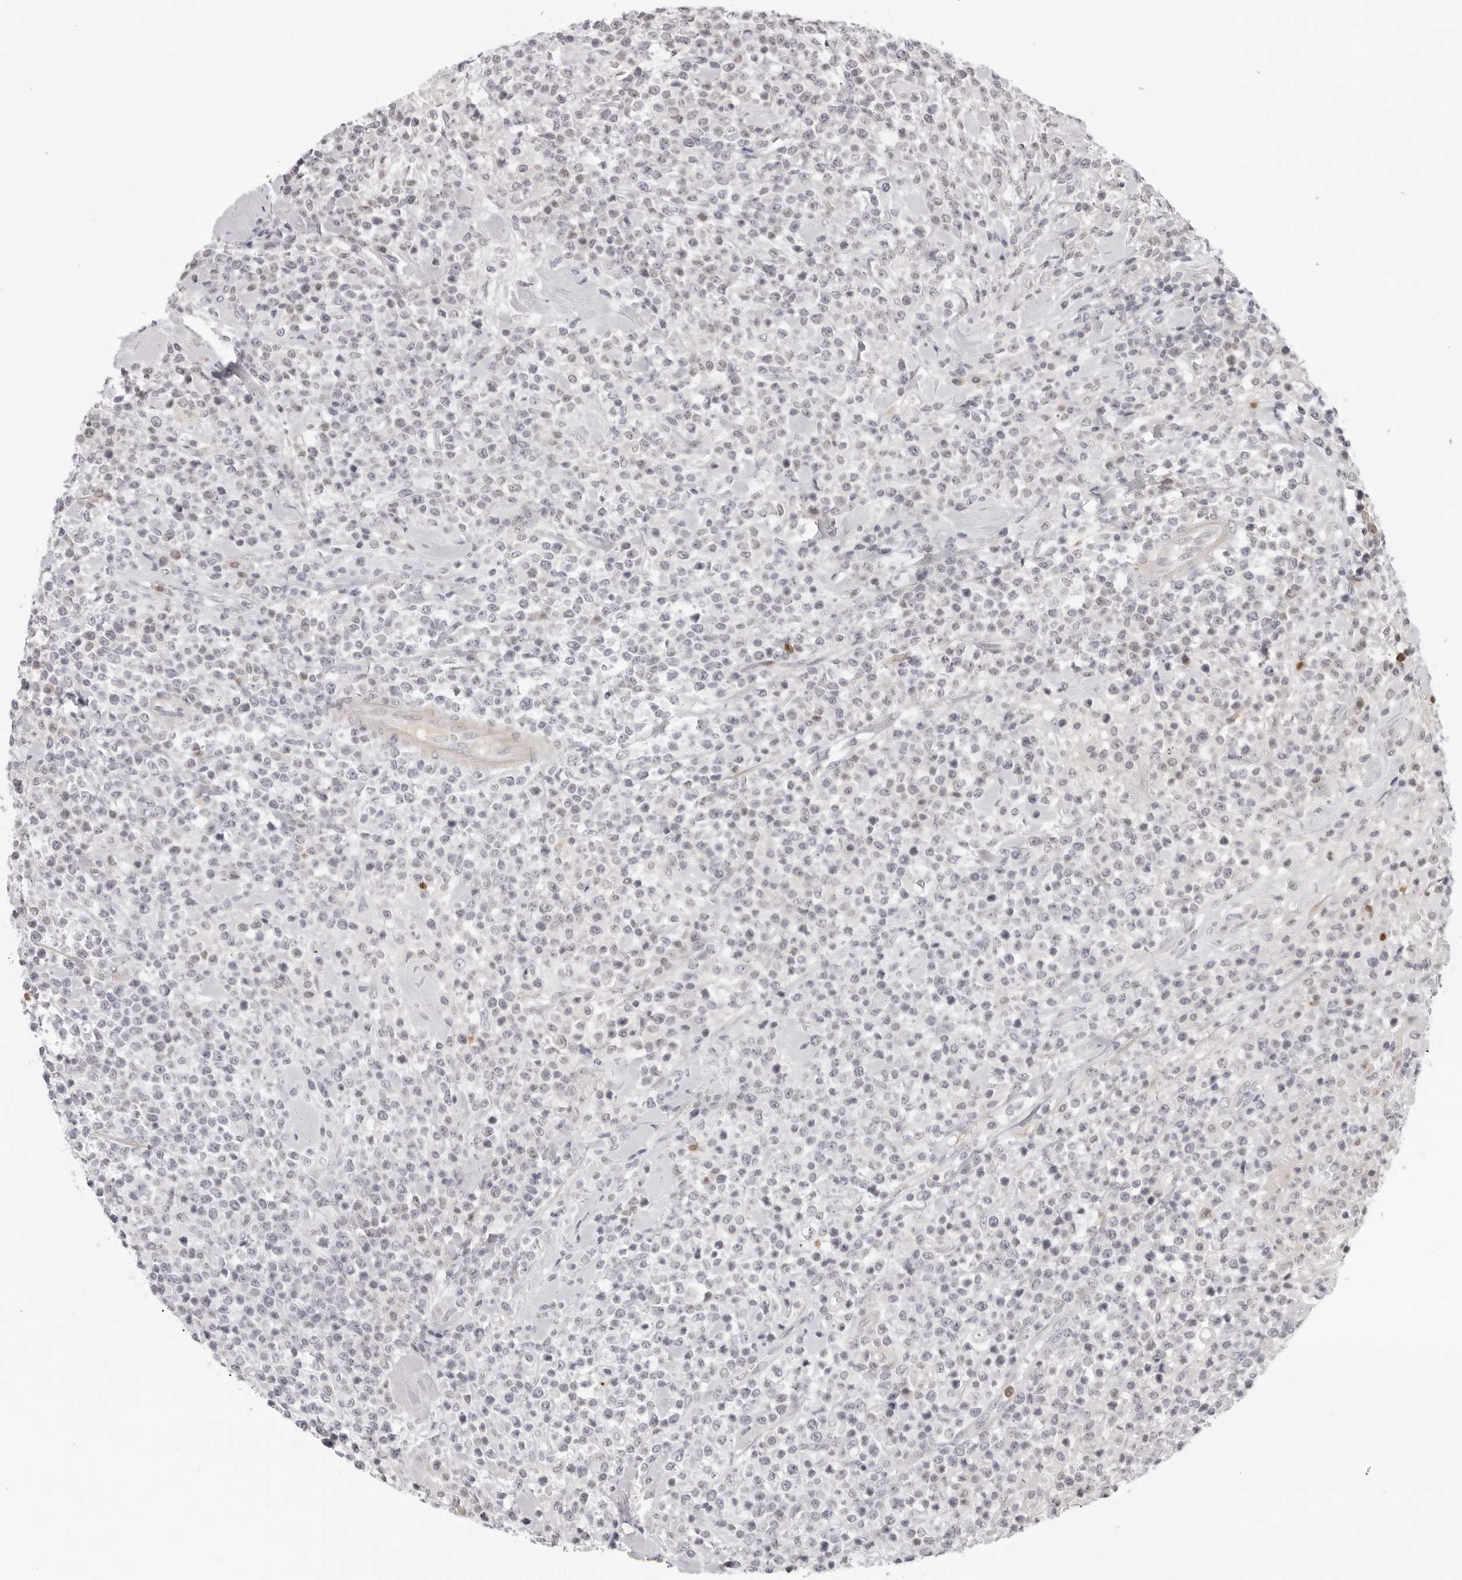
{"staining": {"intensity": "negative", "quantity": "none", "location": "none"}, "tissue": "lymphoma", "cell_type": "Tumor cells", "image_type": "cancer", "snomed": [{"axis": "morphology", "description": "Malignant lymphoma, non-Hodgkin's type, High grade"}, {"axis": "topography", "description": "Colon"}], "caption": "There is no significant positivity in tumor cells of high-grade malignant lymphoma, non-Hodgkin's type.", "gene": "STRADB", "patient": {"sex": "female", "age": 53}}